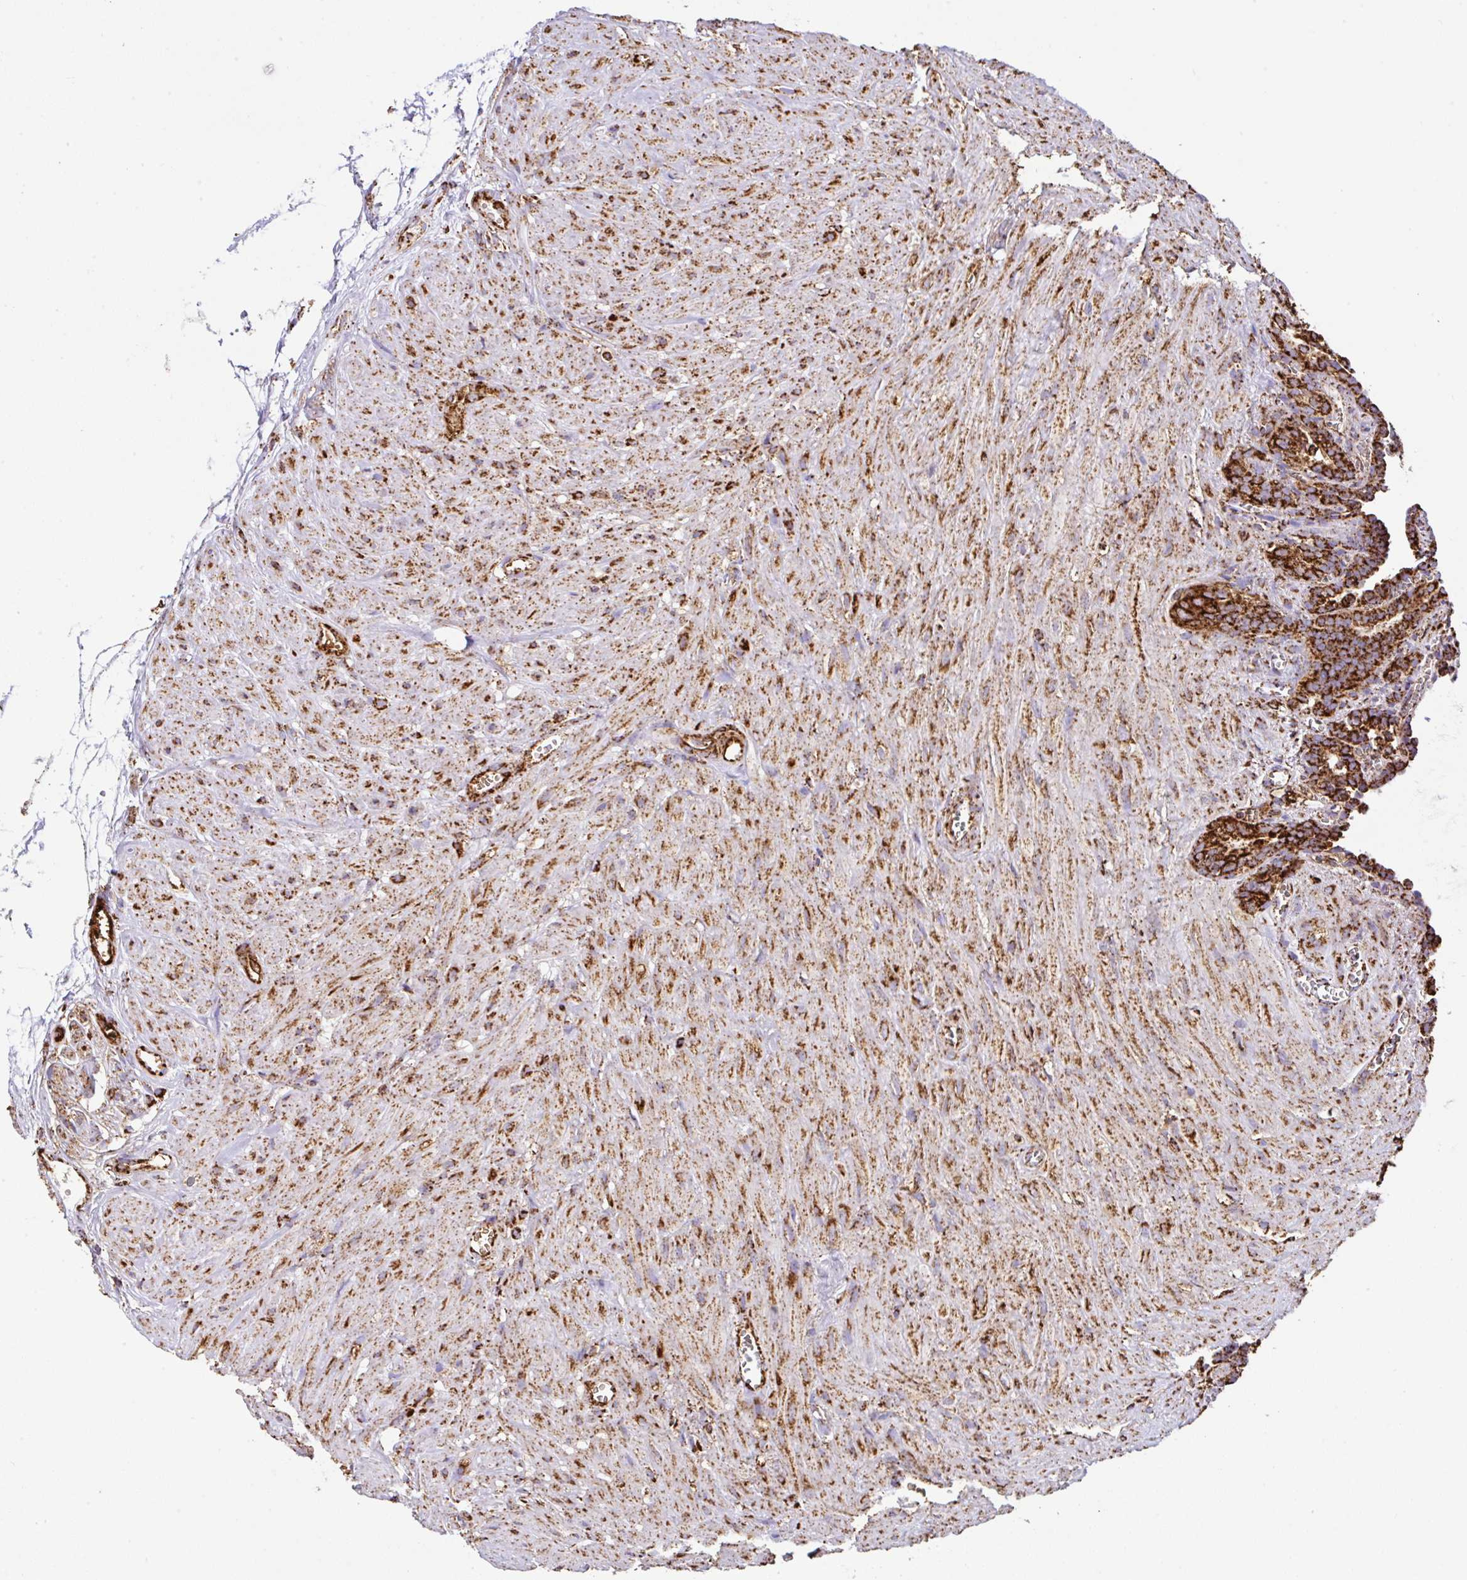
{"staining": {"intensity": "strong", "quantity": ">75%", "location": "cytoplasmic/membranous"}, "tissue": "seminal vesicle", "cell_type": "Glandular cells", "image_type": "normal", "snomed": [{"axis": "morphology", "description": "Normal tissue, NOS"}, {"axis": "topography", "description": "Seminal veicle"}], "caption": "Normal seminal vesicle shows strong cytoplasmic/membranous expression in about >75% of glandular cells, visualized by immunohistochemistry.", "gene": "ANKRD33B", "patient": {"sex": "male", "age": 76}}